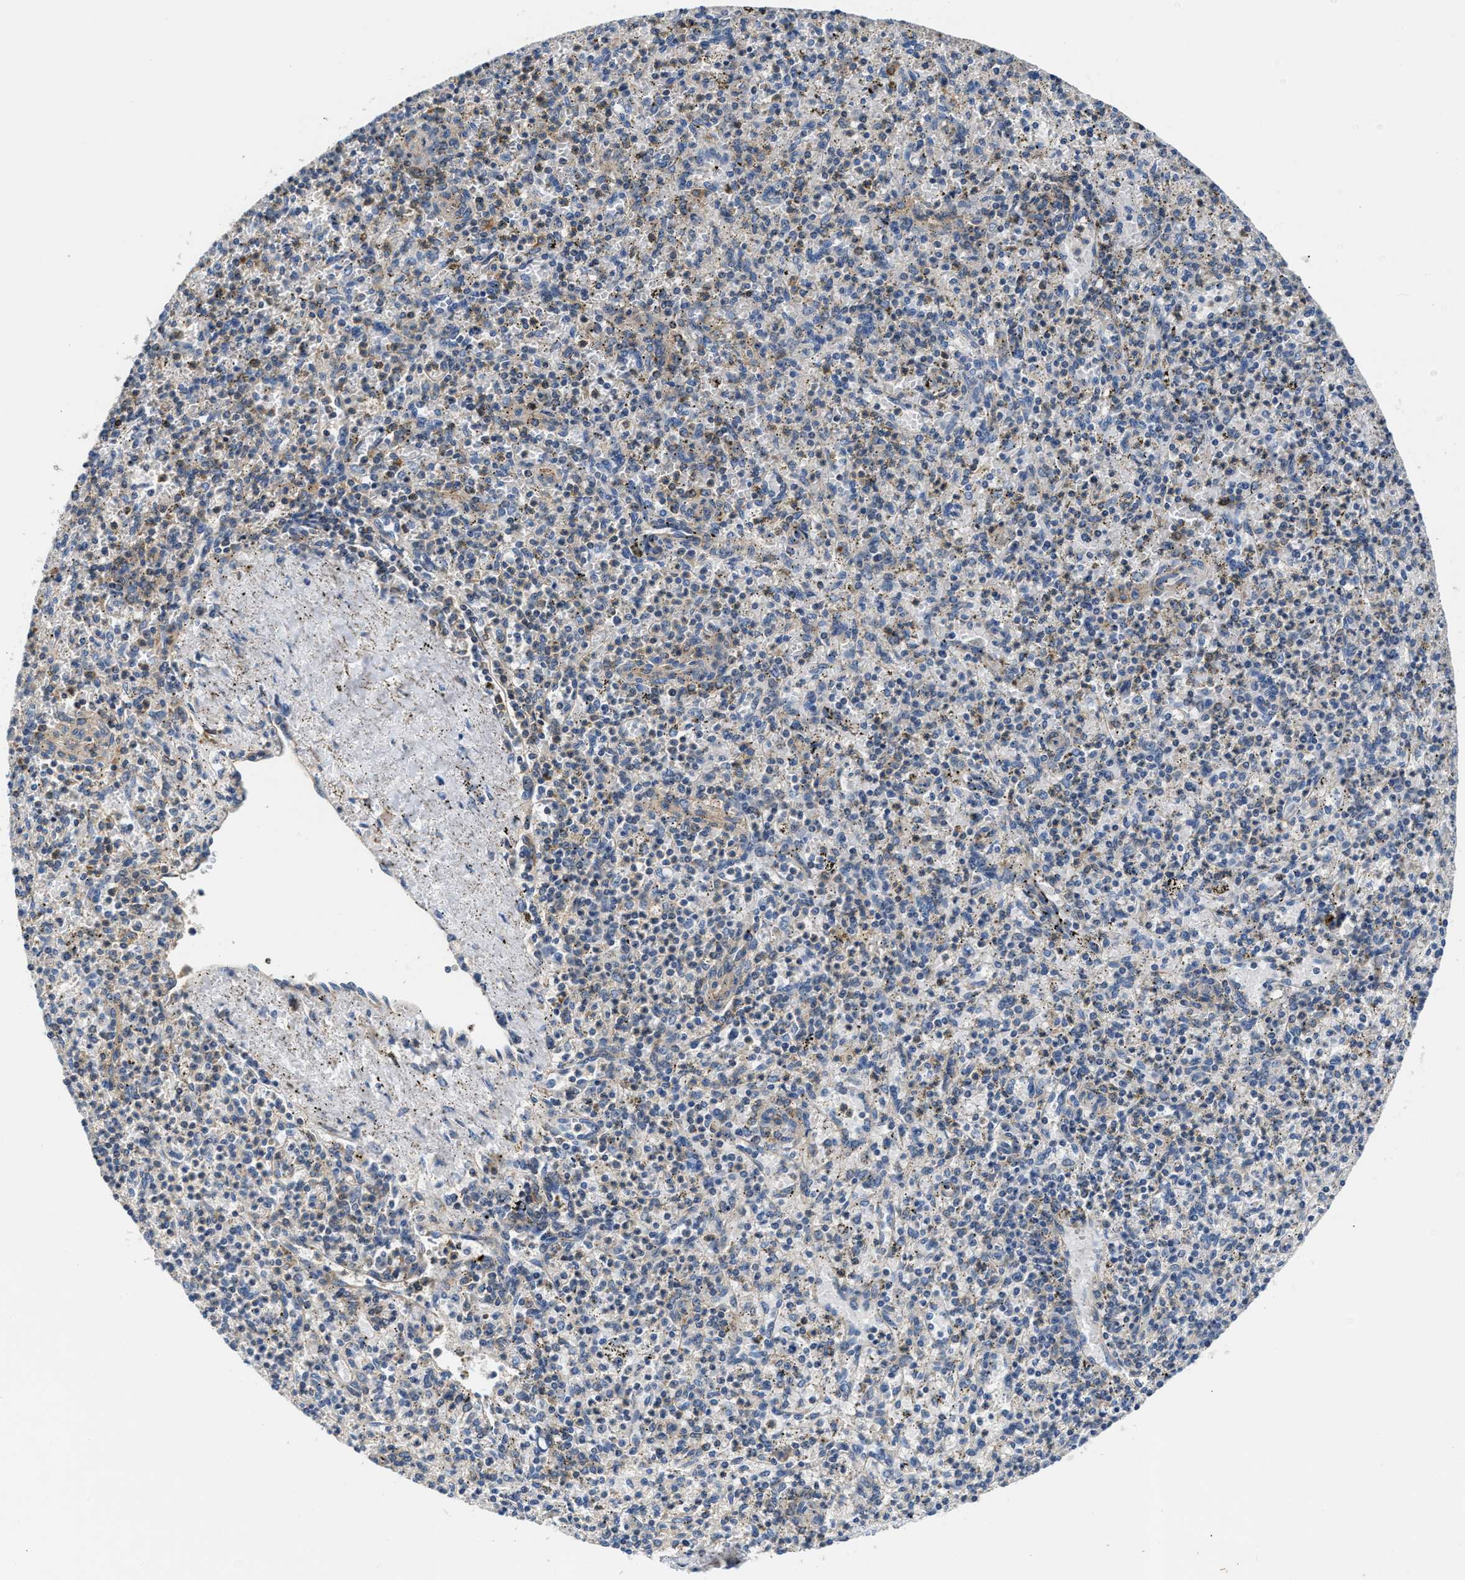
{"staining": {"intensity": "negative", "quantity": "none", "location": "none"}, "tissue": "spleen", "cell_type": "Cells in red pulp", "image_type": "normal", "snomed": [{"axis": "morphology", "description": "Normal tissue, NOS"}, {"axis": "topography", "description": "Spleen"}], "caption": "IHC image of normal spleen: human spleen stained with DAB (3,3'-diaminobenzidine) shows no significant protein expression in cells in red pulp.", "gene": "TEX2", "patient": {"sex": "male", "age": 72}}